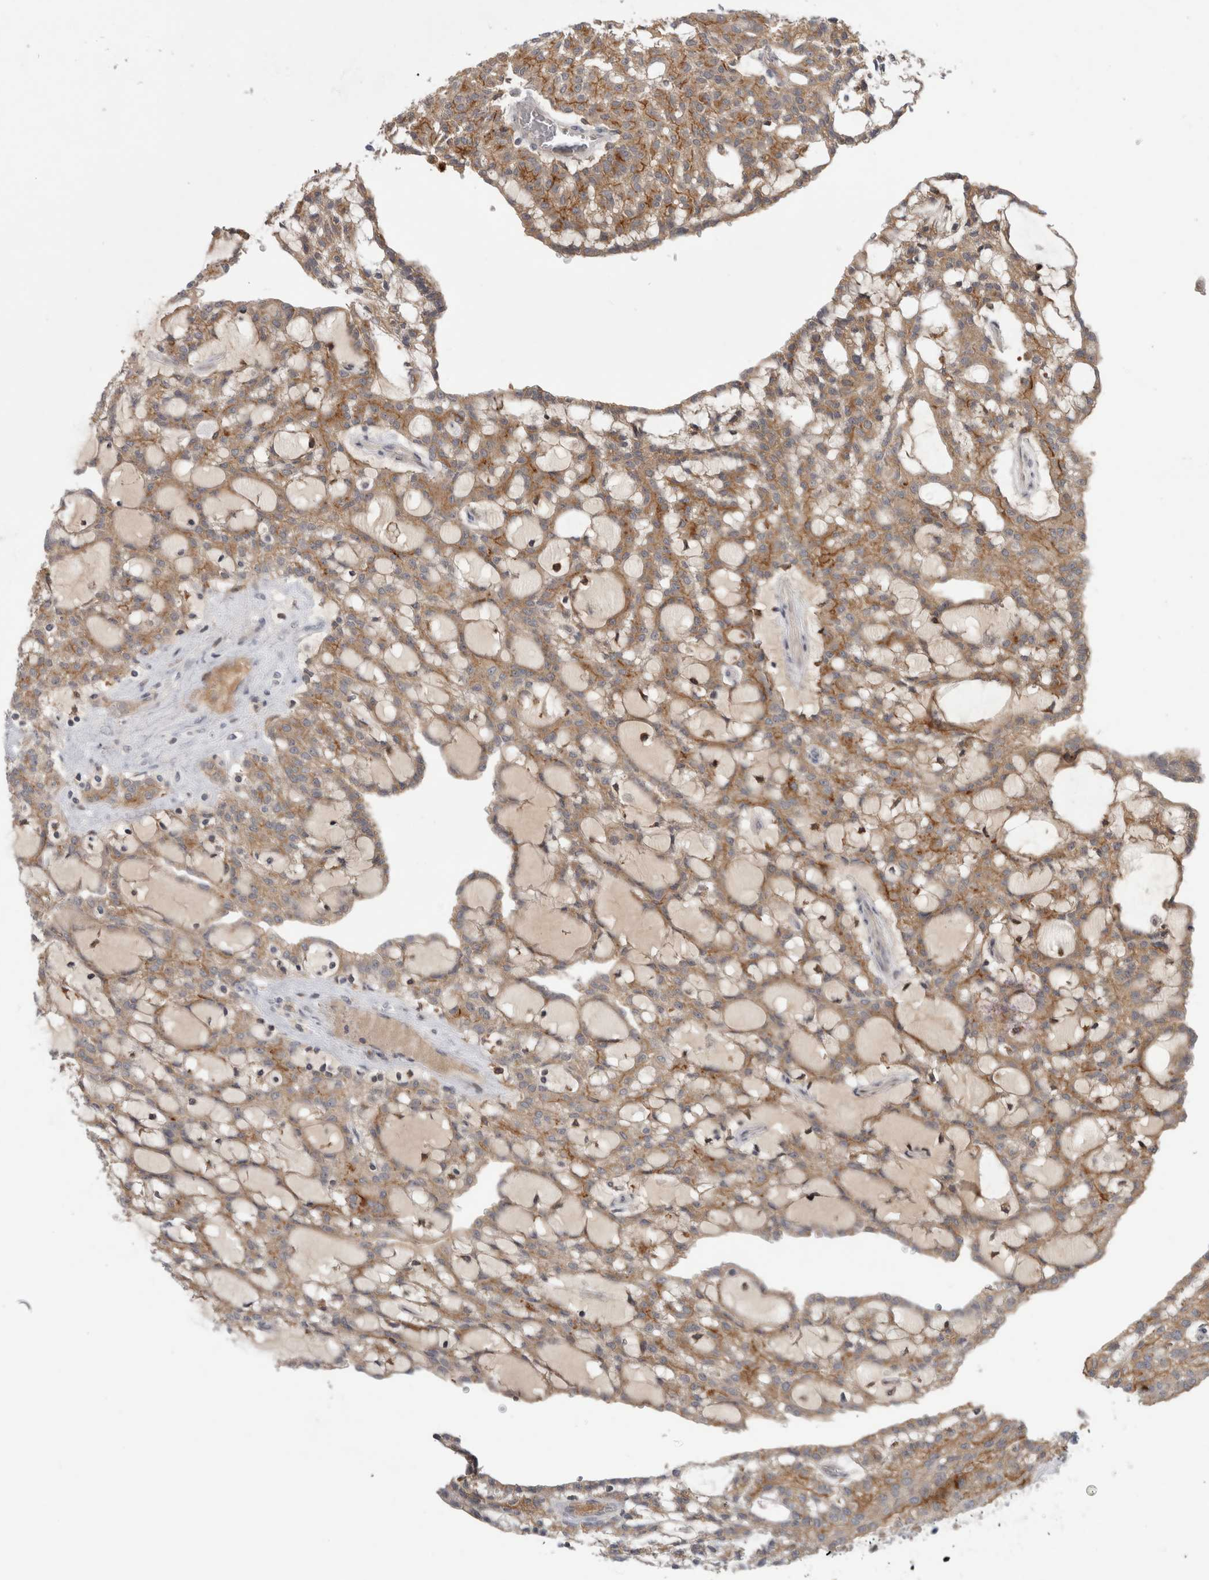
{"staining": {"intensity": "moderate", "quantity": ">75%", "location": "cytoplasmic/membranous"}, "tissue": "renal cancer", "cell_type": "Tumor cells", "image_type": "cancer", "snomed": [{"axis": "morphology", "description": "Adenocarcinoma, NOS"}, {"axis": "topography", "description": "Kidney"}], "caption": "High-magnification brightfield microscopy of adenocarcinoma (renal) stained with DAB (brown) and counterstained with hematoxylin (blue). tumor cells exhibit moderate cytoplasmic/membranous staining is present in approximately>75% of cells.", "gene": "PLEKHM1", "patient": {"sex": "male", "age": 63}}